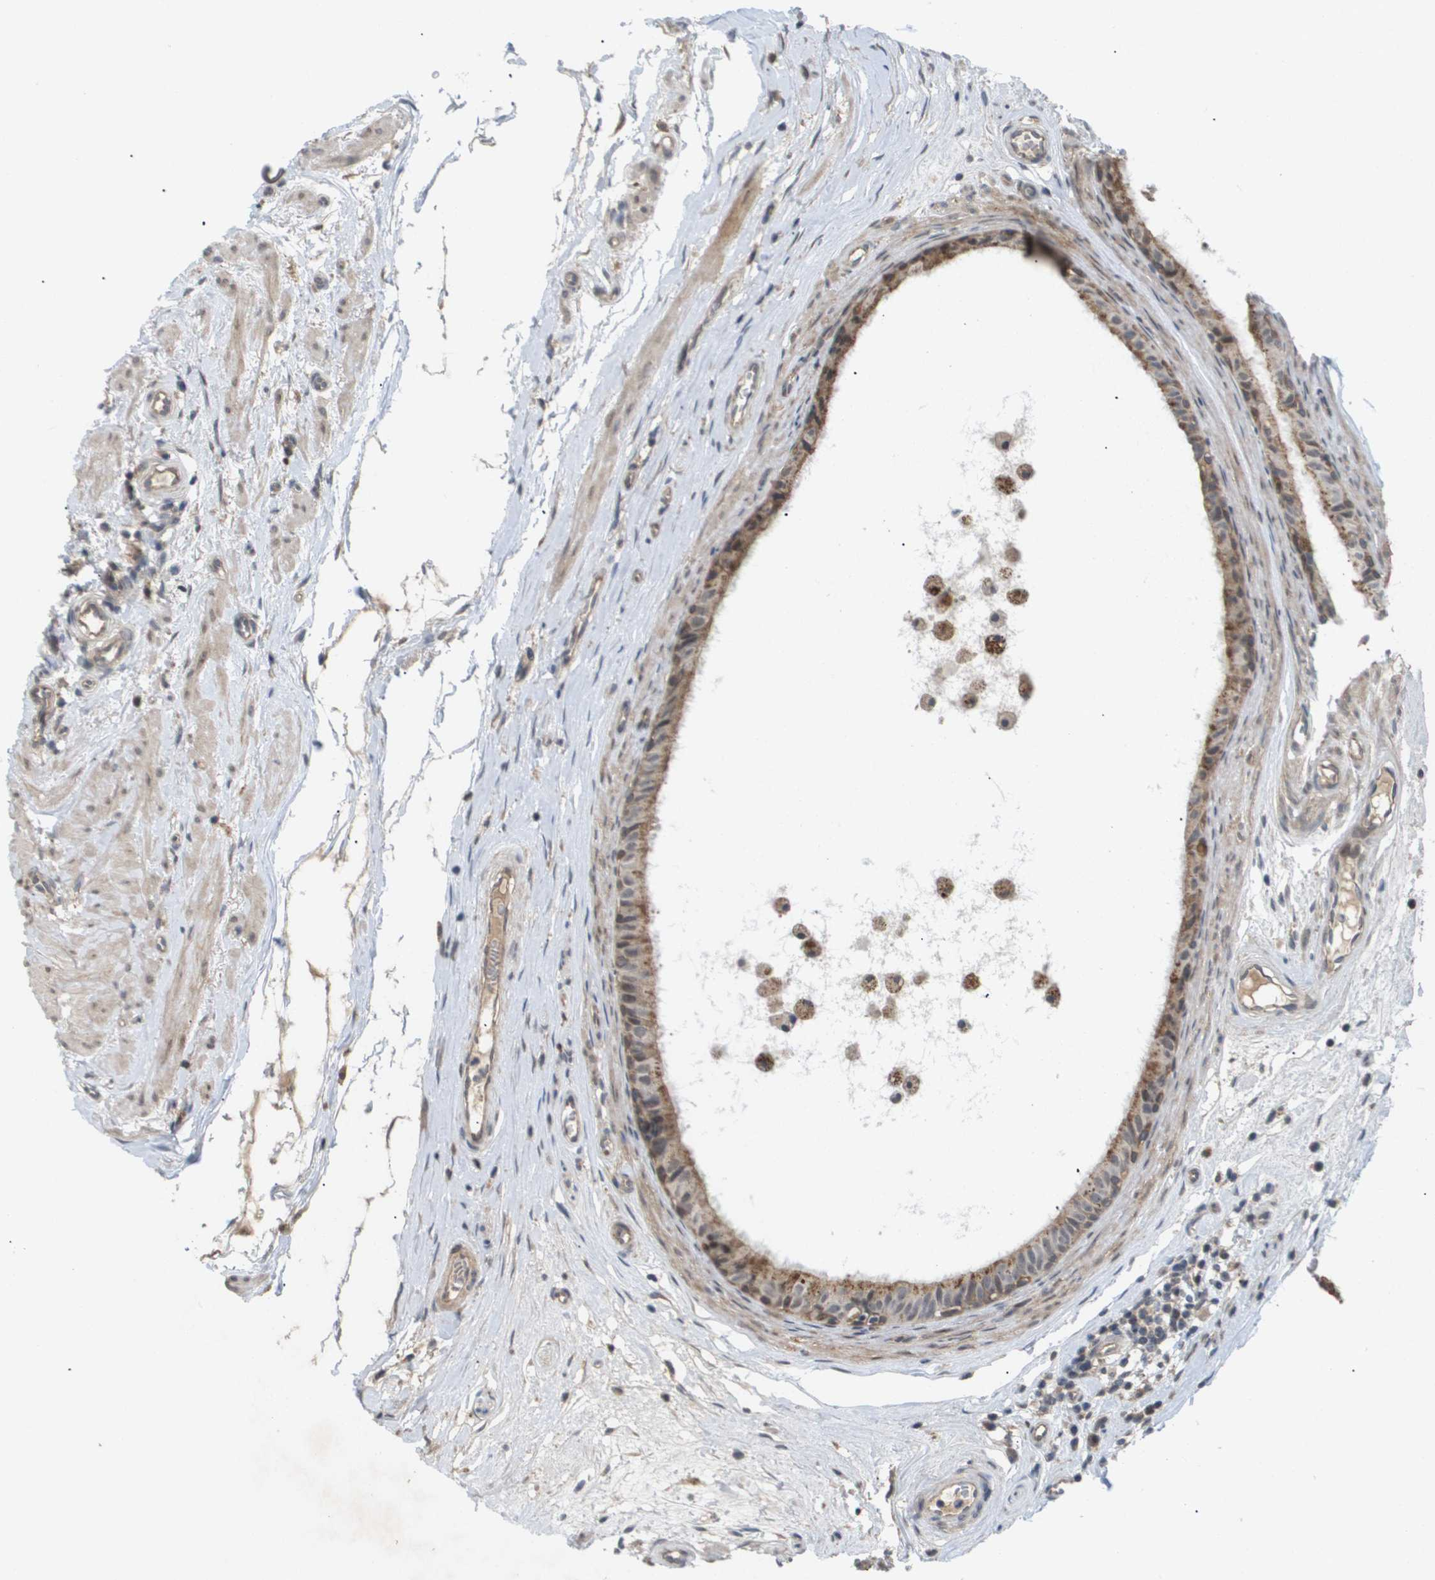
{"staining": {"intensity": "moderate", "quantity": ">75%", "location": "cytoplasmic/membranous"}, "tissue": "epididymis", "cell_type": "Glandular cells", "image_type": "normal", "snomed": [{"axis": "morphology", "description": "Normal tissue, NOS"}, {"axis": "morphology", "description": "Inflammation, NOS"}, {"axis": "topography", "description": "Epididymis"}], "caption": "Benign epididymis reveals moderate cytoplasmic/membranous expression in approximately >75% of glandular cells (Stains: DAB in brown, nuclei in blue, Microscopy: brightfield microscopy at high magnification)..", "gene": "PDGFB", "patient": {"sex": "male", "age": 85}}